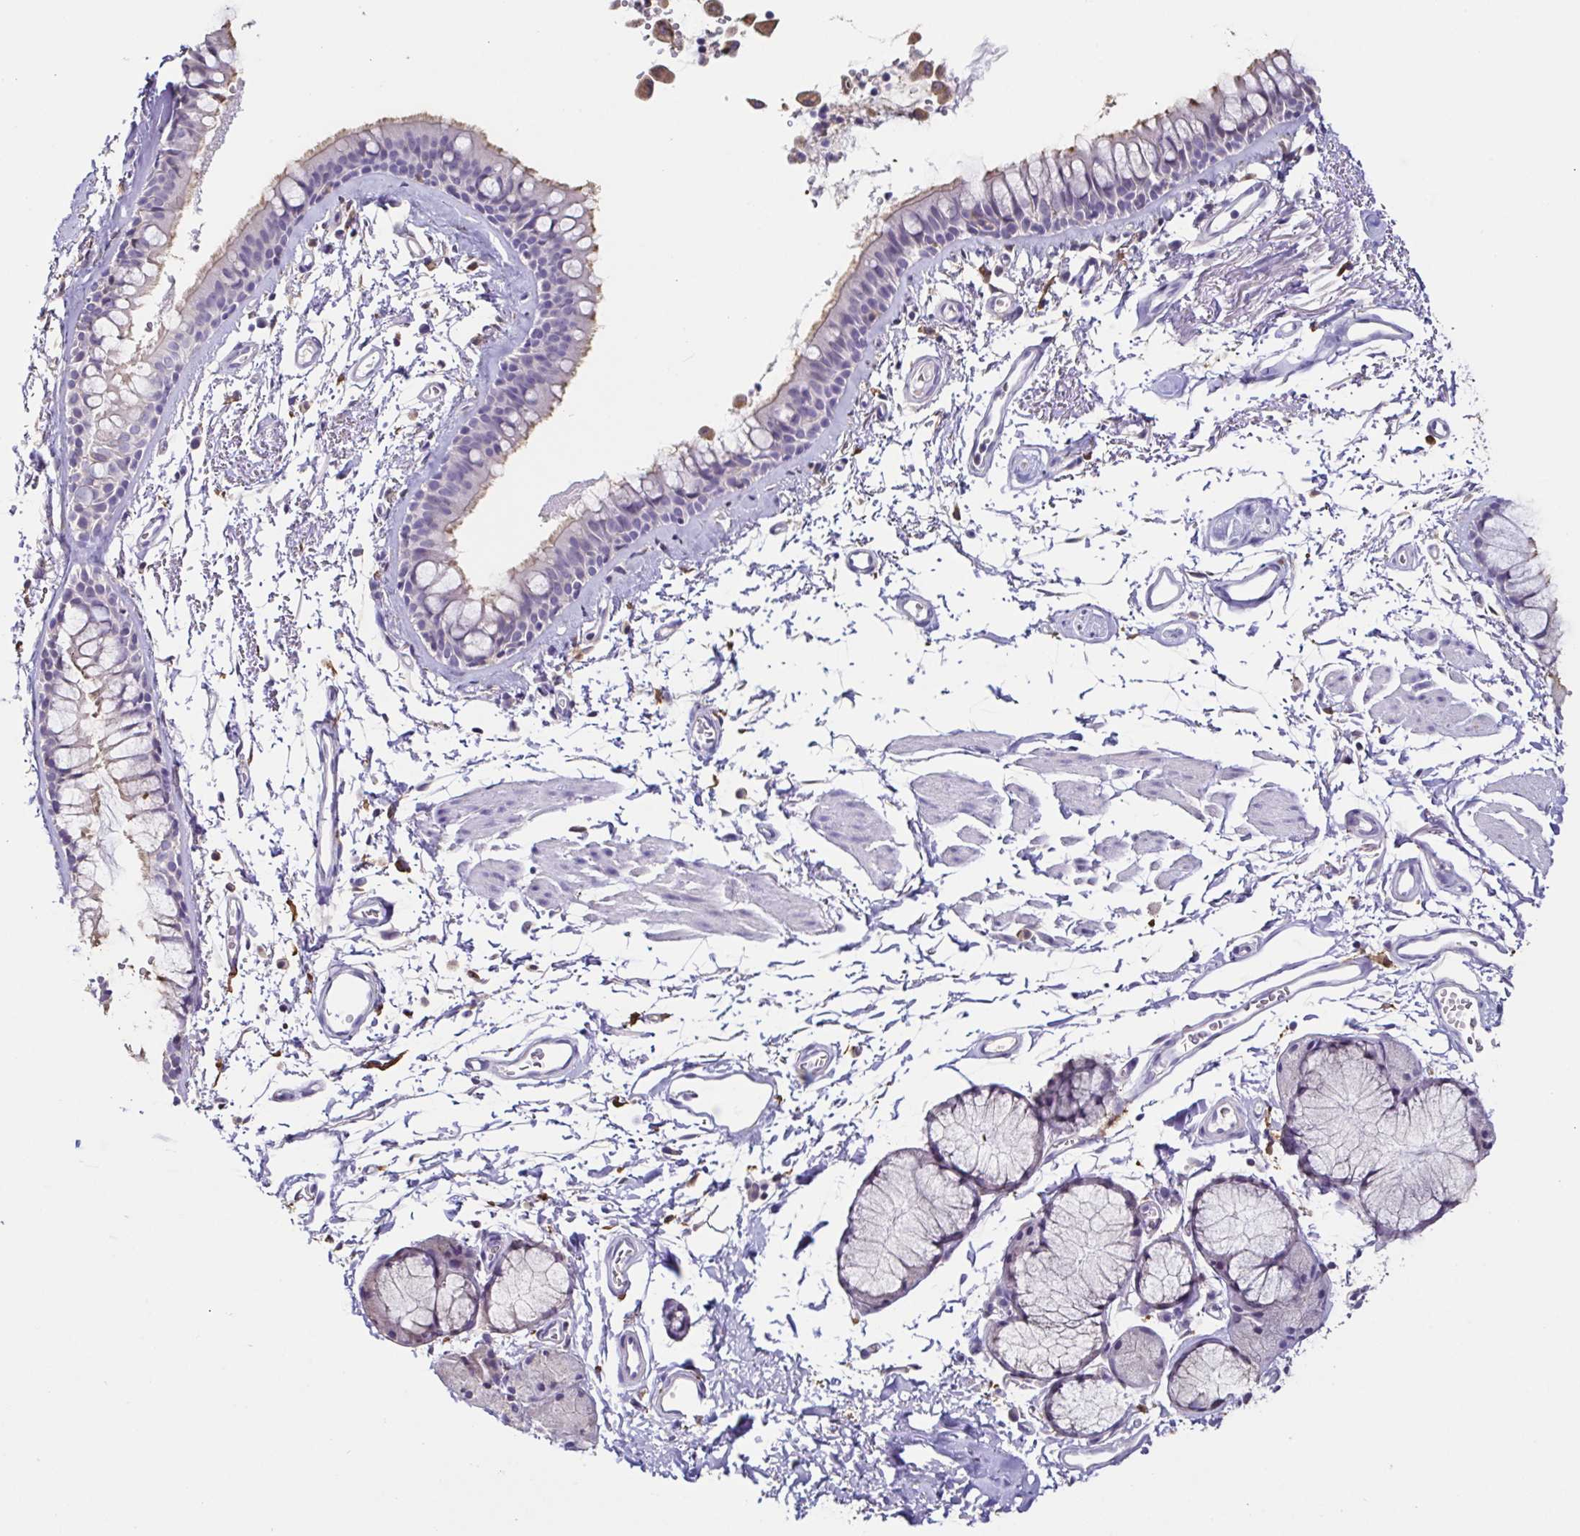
{"staining": {"intensity": "weak", "quantity": "25%-75%", "location": "cytoplasmic/membranous"}, "tissue": "bronchus", "cell_type": "Respiratory epithelial cells", "image_type": "normal", "snomed": [{"axis": "morphology", "description": "Normal tissue, NOS"}, {"axis": "topography", "description": "Cartilage tissue"}, {"axis": "topography", "description": "Bronchus"}], "caption": "Unremarkable bronchus was stained to show a protein in brown. There is low levels of weak cytoplasmic/membranous expression in about 25%-75% of respiratory epithelial cells. (DAB (3,3'-diaminobenzidine) = brown stain, brightfield microscopy at high magnification).", "gene": "ANXA10", "patient": {"sex": "female", "age": 79}}